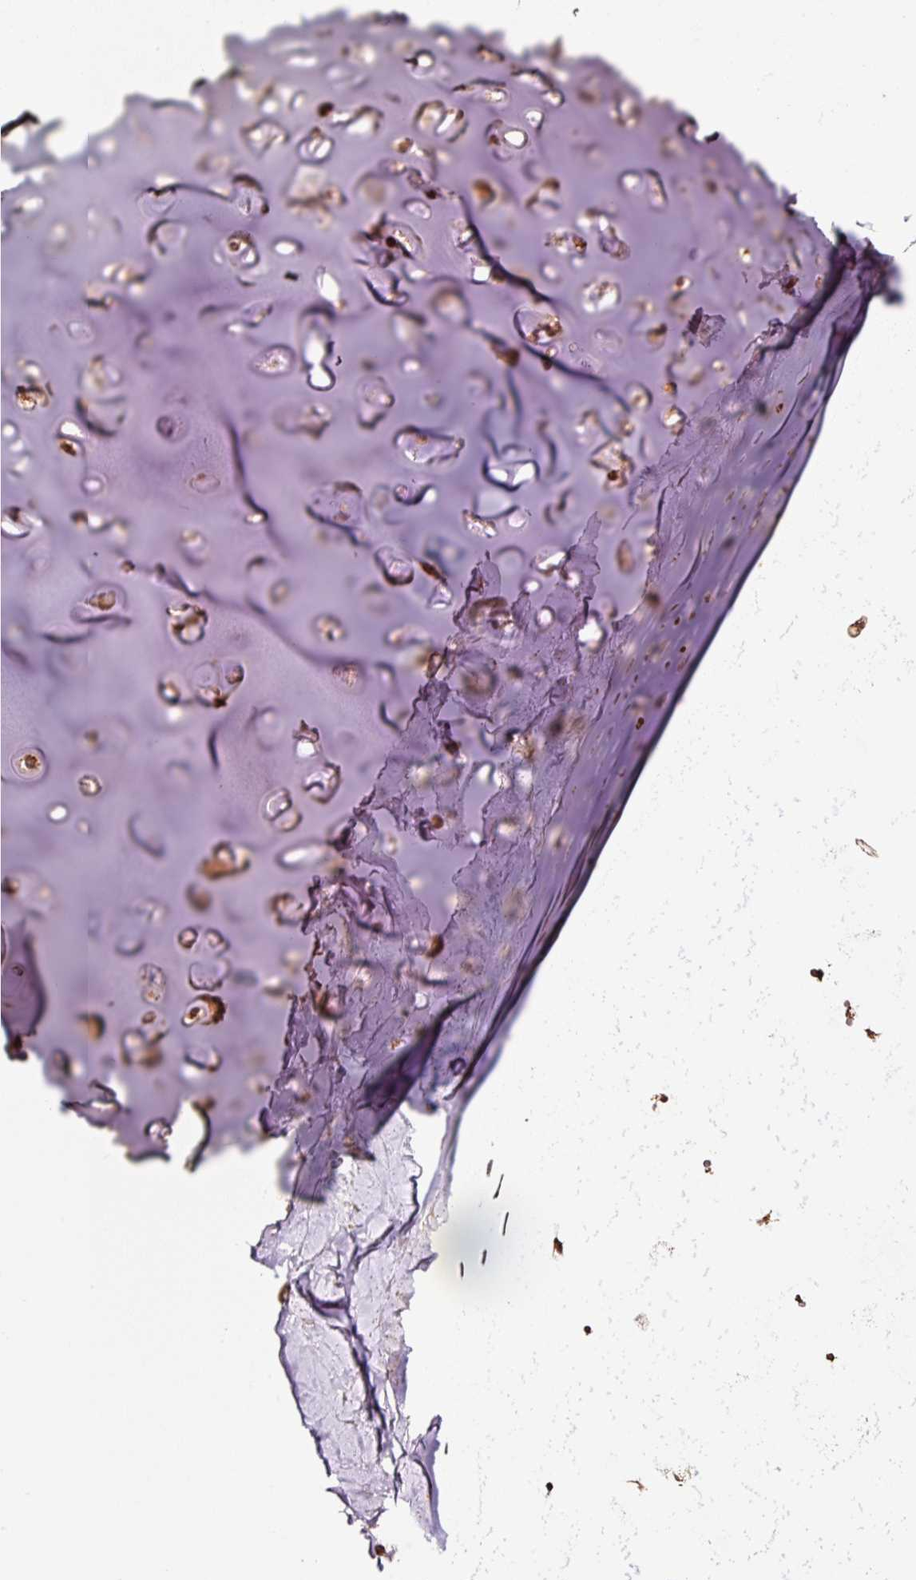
{"staining": {"intensity": "negative", "quantity": "none", "location": "none"}, "tissue": "adipose tissue", "cell_type": "Adipocytes", "image_type": "normal", "snomed": [{"axis": "morphology", "description": "Normal tissue, NOS"}, {"axis": "topography", "description": "Cartilage tissue"}, {"axis": "topography", "description": "Bronchus"}, {"axis": "topography", "description": "Peripheral nerve tissue"}], "caption": "Adipose tissue stained for a protein using immunohistochemistry (IHC) displays no expression adipocytes.", "gene": "ETF1", "patient": {"sex": "female", "age": 59}}